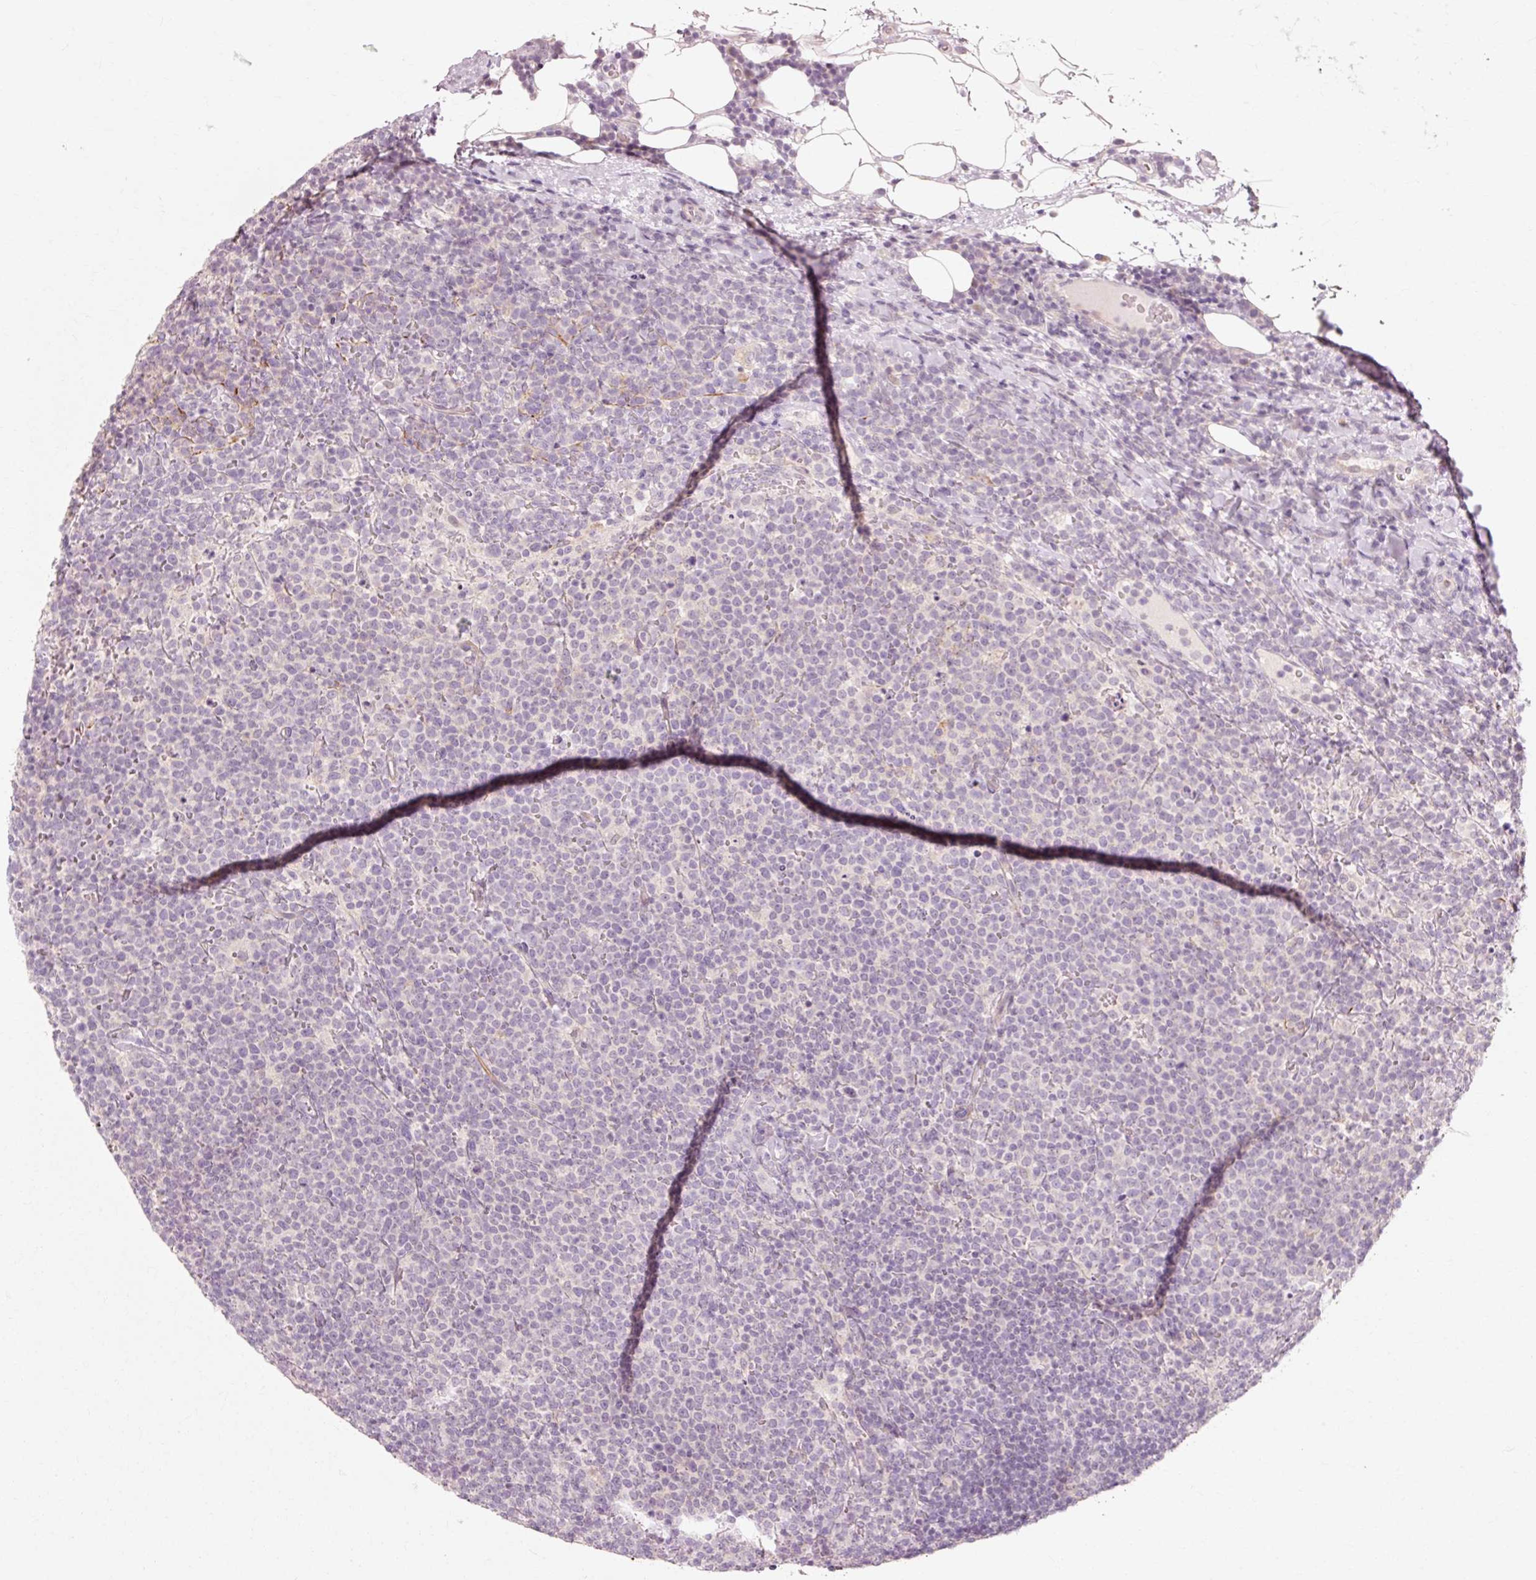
{"staining": {"intensity": "negative", "quantity": "none", "location": "none"}, "tissue": "lymphoma", "cell_type": "Tumor cells", "image_type": "cancer", "snomed": [{"axis": "morphology", "description": "Malignant lymphoma, non-Hodgkin's type, High grade"}, {"axis": "topography", "description": "Lymph node"}], "caption": "Human lymphoma stained for a protein using immunohistochemistry (IHC) displays no expression in tumor cells.", "gene": "TRIM73", "patient": {"sex": "male", "age": 61}}